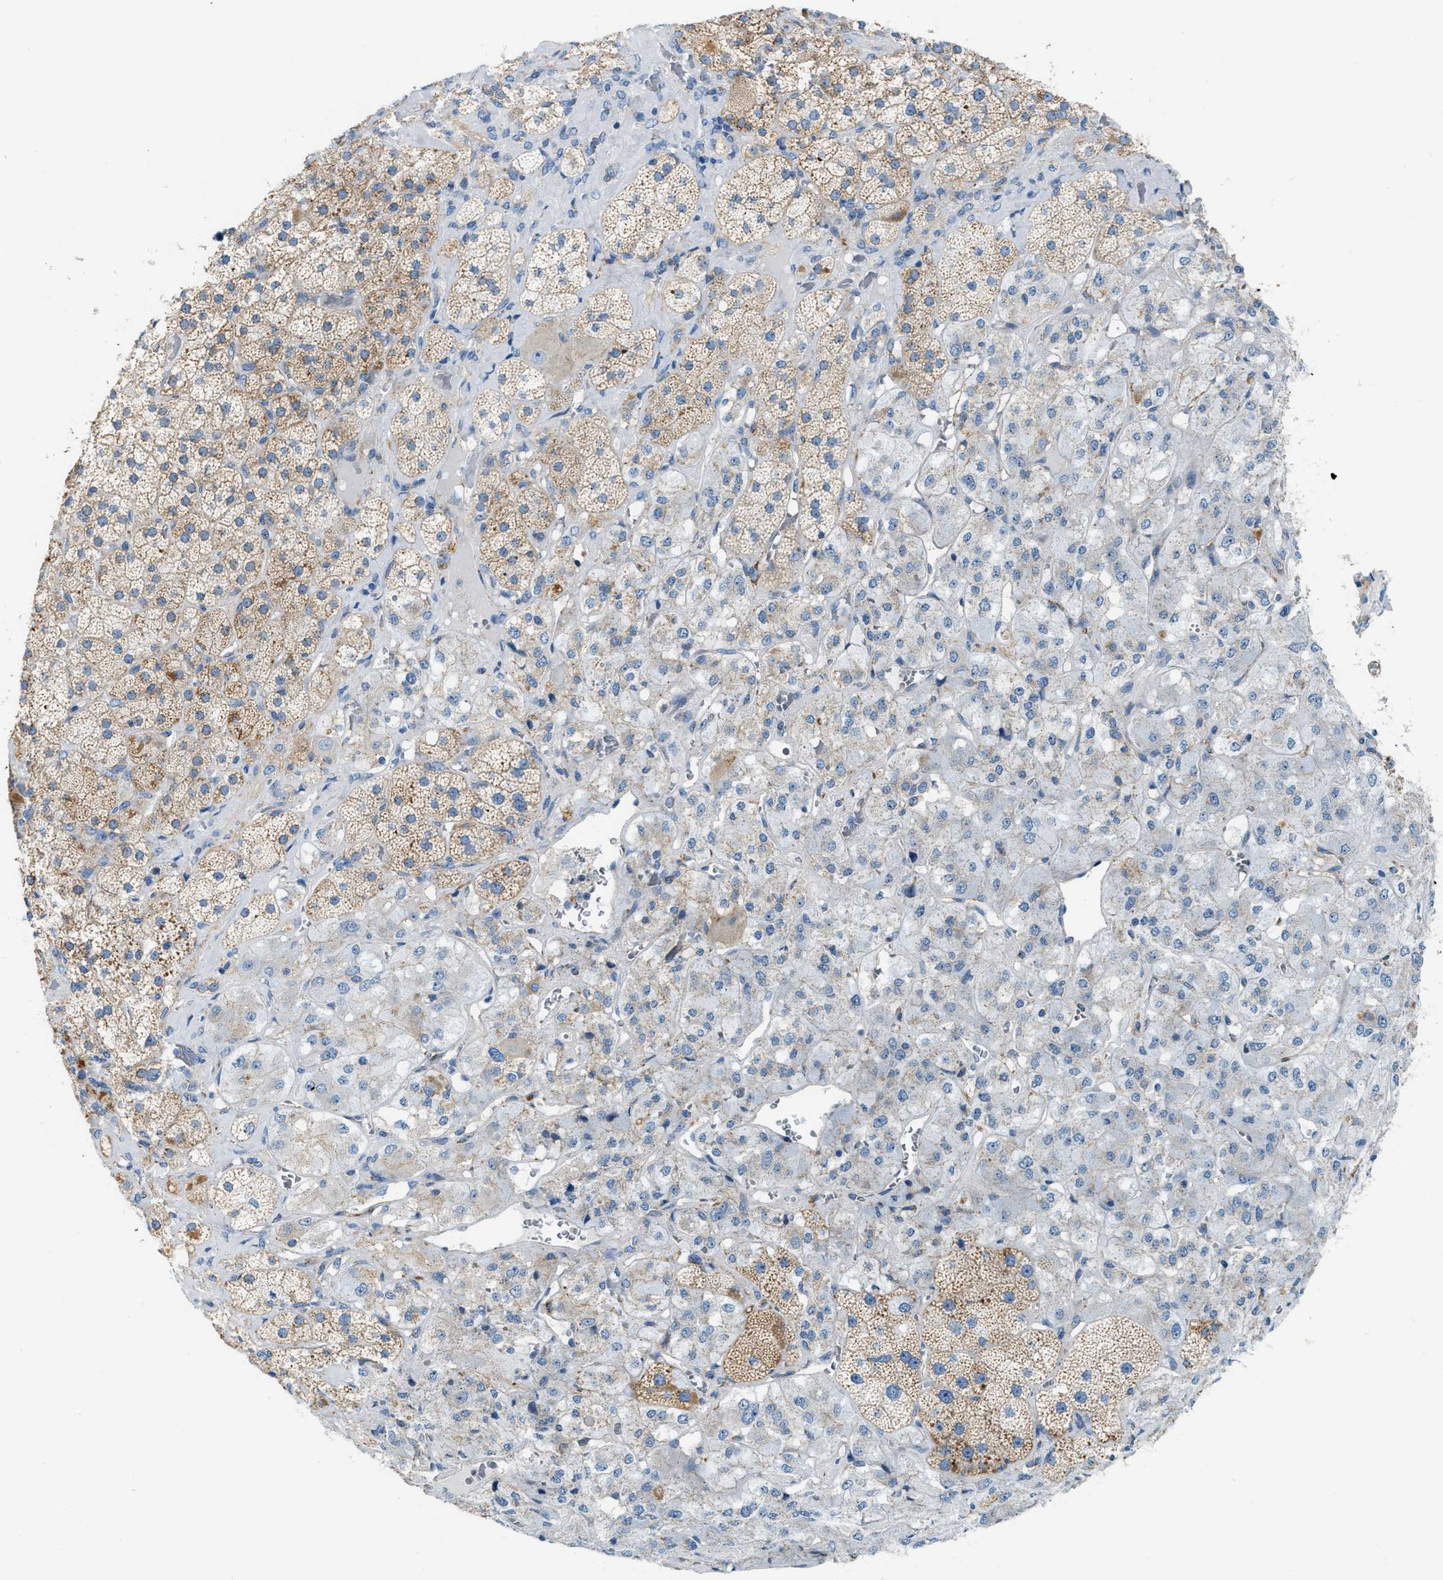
{"staining": {"intensity": "moderate", "quantity": "25%-75%", "location": "cytoplasmic/membranous"}, "tissue": "adrenal gland", "cell_type": "Glandular cells", "image_type": "normal", "snomed": [{"axis": "morphology", "description": "Normal tissue, NOS"}, {"axis": "topography", "description": "Adrenal gland"}], "caption": "Immunohistochemical staining of unremarkable human adrenal gland reveals moderate cytoplasmic/membranous protein positivity in about 25%-75% of glandular cells.", "gene": "JADE1", "patient": {"sex": "male", "age": 57}}